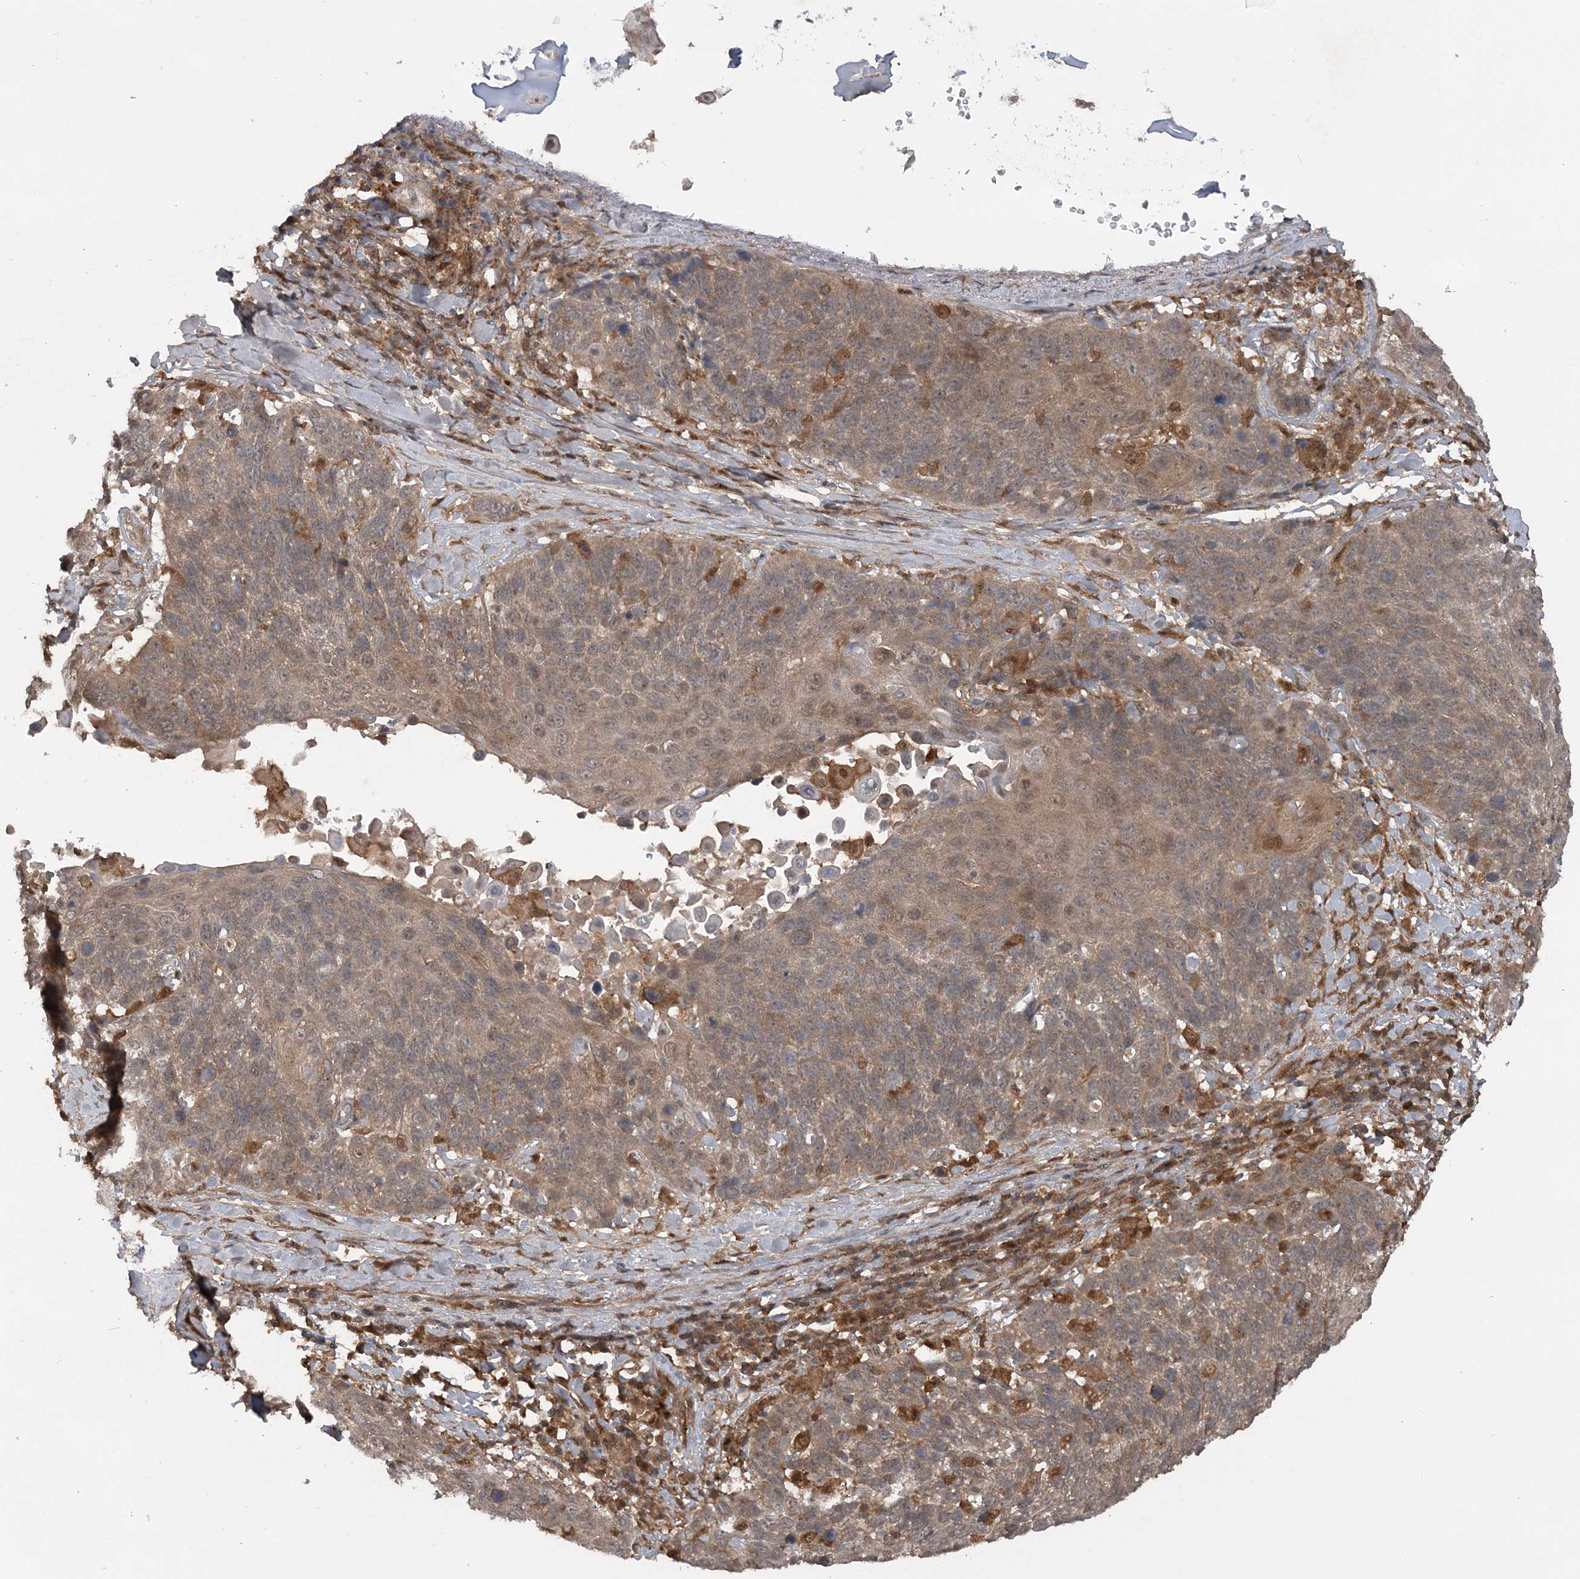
{"staining": {"intensity": "moderate", "quantity": ">75%", "location": "cytoplasmic/membranous"}, "tissue": "lung cancer", "cell_type": "Tumor cells", "image_type": "cancer", "snomed": [{"axis": "morphology", "description": "Squamous cell carcinoma, NOS"}, {"axis": "topography", "description": "Lung"}], "caption": "The immunohistochemical stain highlights moderate cytoplasmic/membranous positivity in tumor cells of lung squamous cell carcinoma tissue.", "gene": "LACC1", "patient": {"sex": "male", "age": 66}}